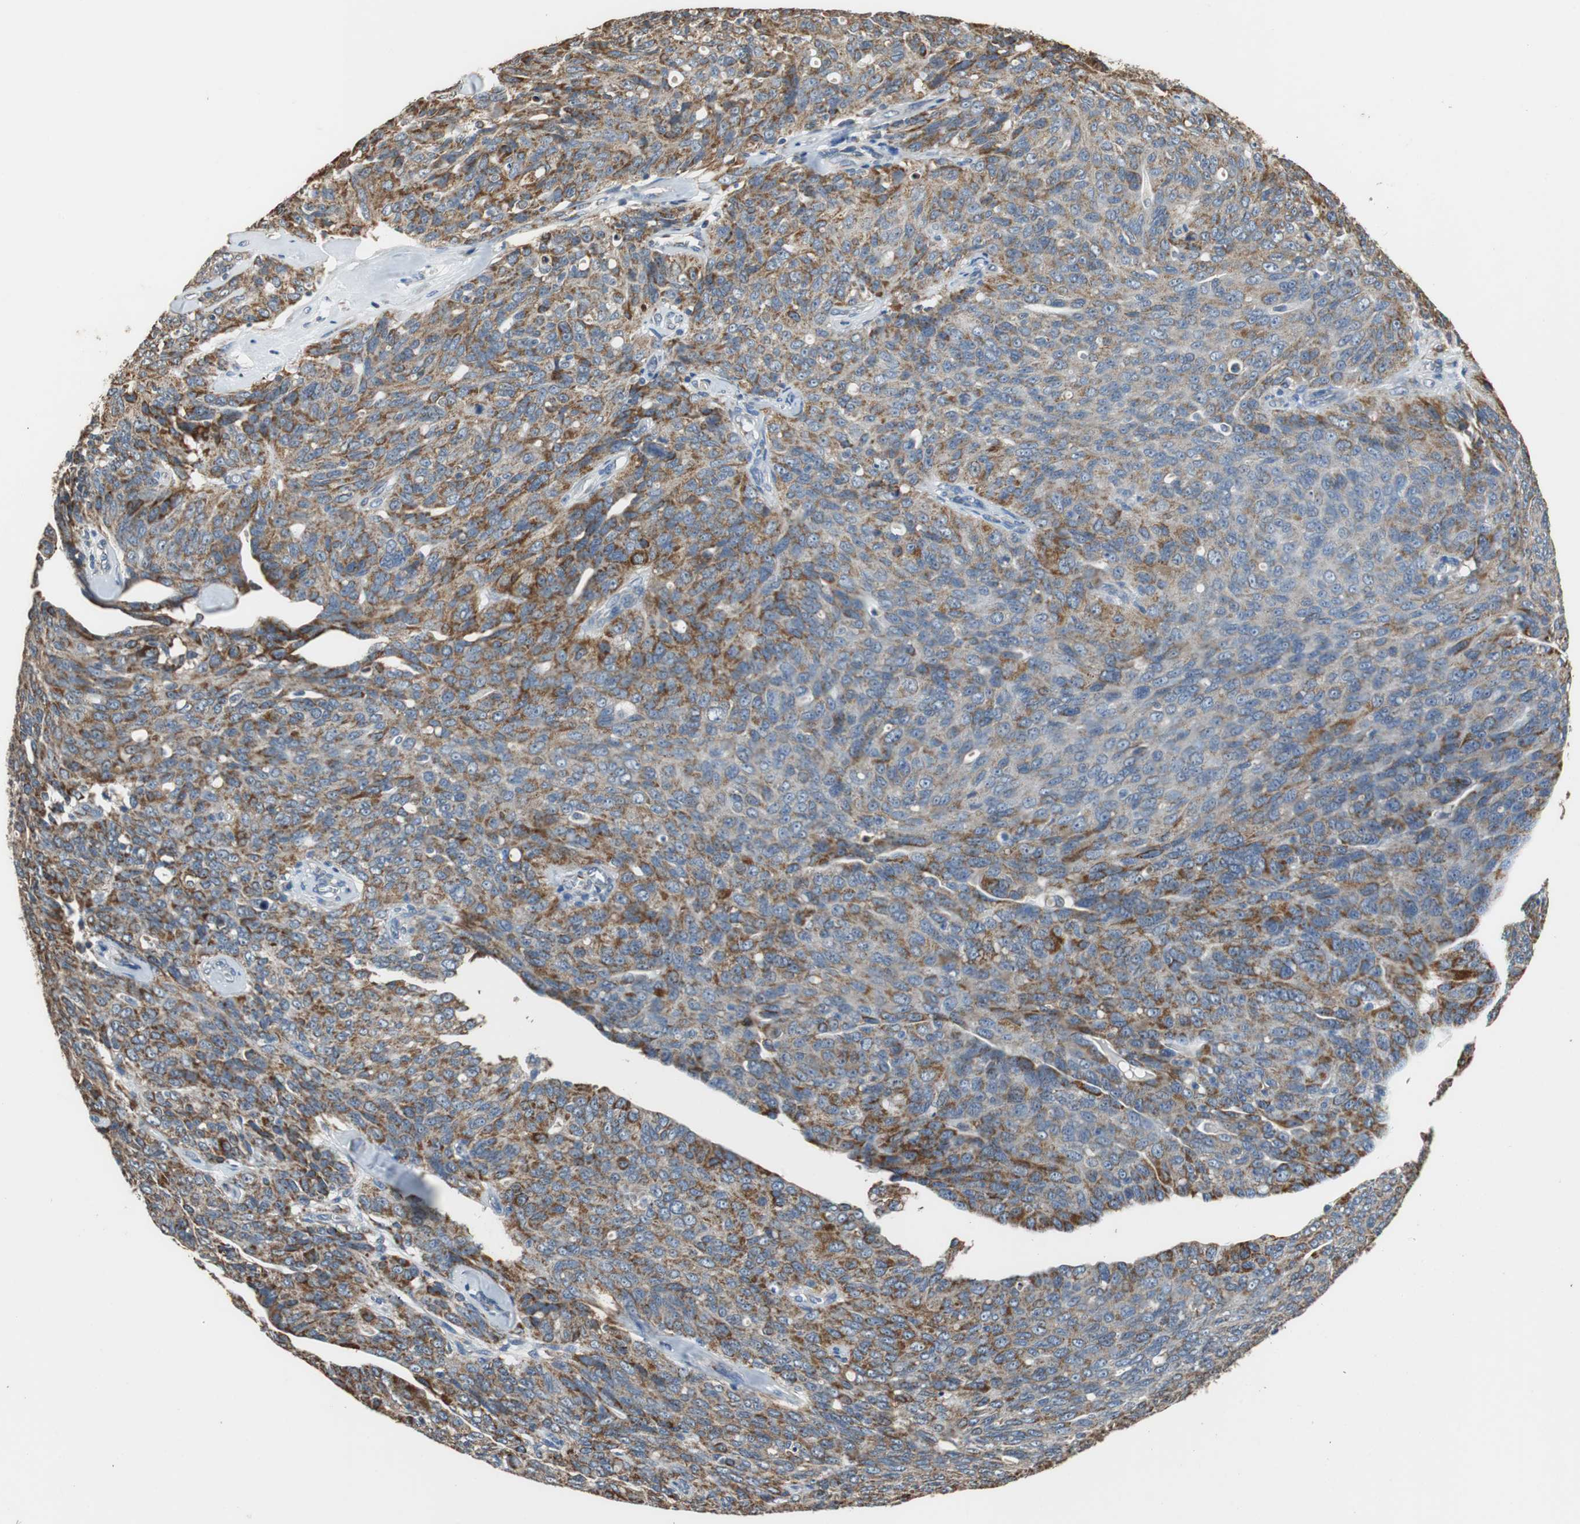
{"staining": {"intensity": "moderate", "quantity": ">75%", "location": "cytoplasmic/membranous"}, "tissue": "ovarian cancer", "cell_type": "Tumor cells", "image_type": "cancer", "snomed": [{"axis": "morphology", "description": "Carcinoma, endometroid"}, {"axis": "topography", "description": "Ovary"}], "caption": "High-magnification brightfield microscopy of ovarian endometroid carcinoma stained with DAB (brown) and counterstained with hematoxylin (blue). tumor cells exhibit moderate cytoplasmic/membranous expression is seen in about>75% of cells.", "gene": "HMGCL", "patient": {"sex": "female", "age": 60}}